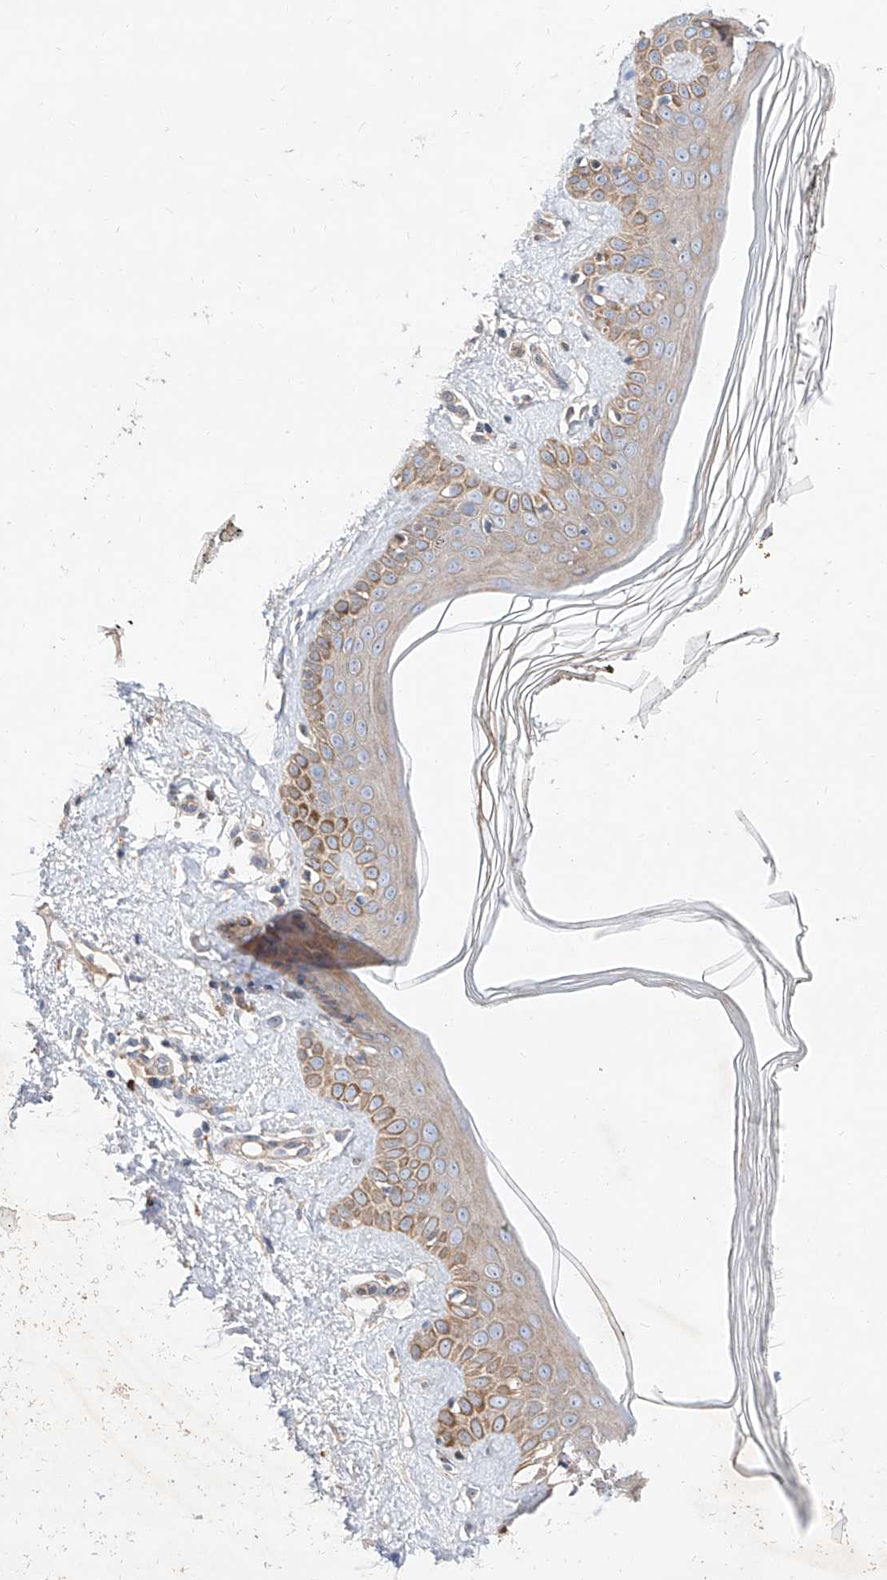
{"staining": {"intensity": "negative", "quantity": "none", "location": "none"}, "tissue": "skin", "cell_type": "Fibroblasts", "image_type": "normal", "snomed": [{"axis": "morphology", "description": "Normal tissue, NOS"}, {"axis": "topography", "description": "Skin"}], "caption": "IHC image of unremarkable skin stained for a protein (brown), which demonstrates no positivity in fibroblasts.", "gene": "DIRAS3", "patient": {"sex": "female", "age": 64}}